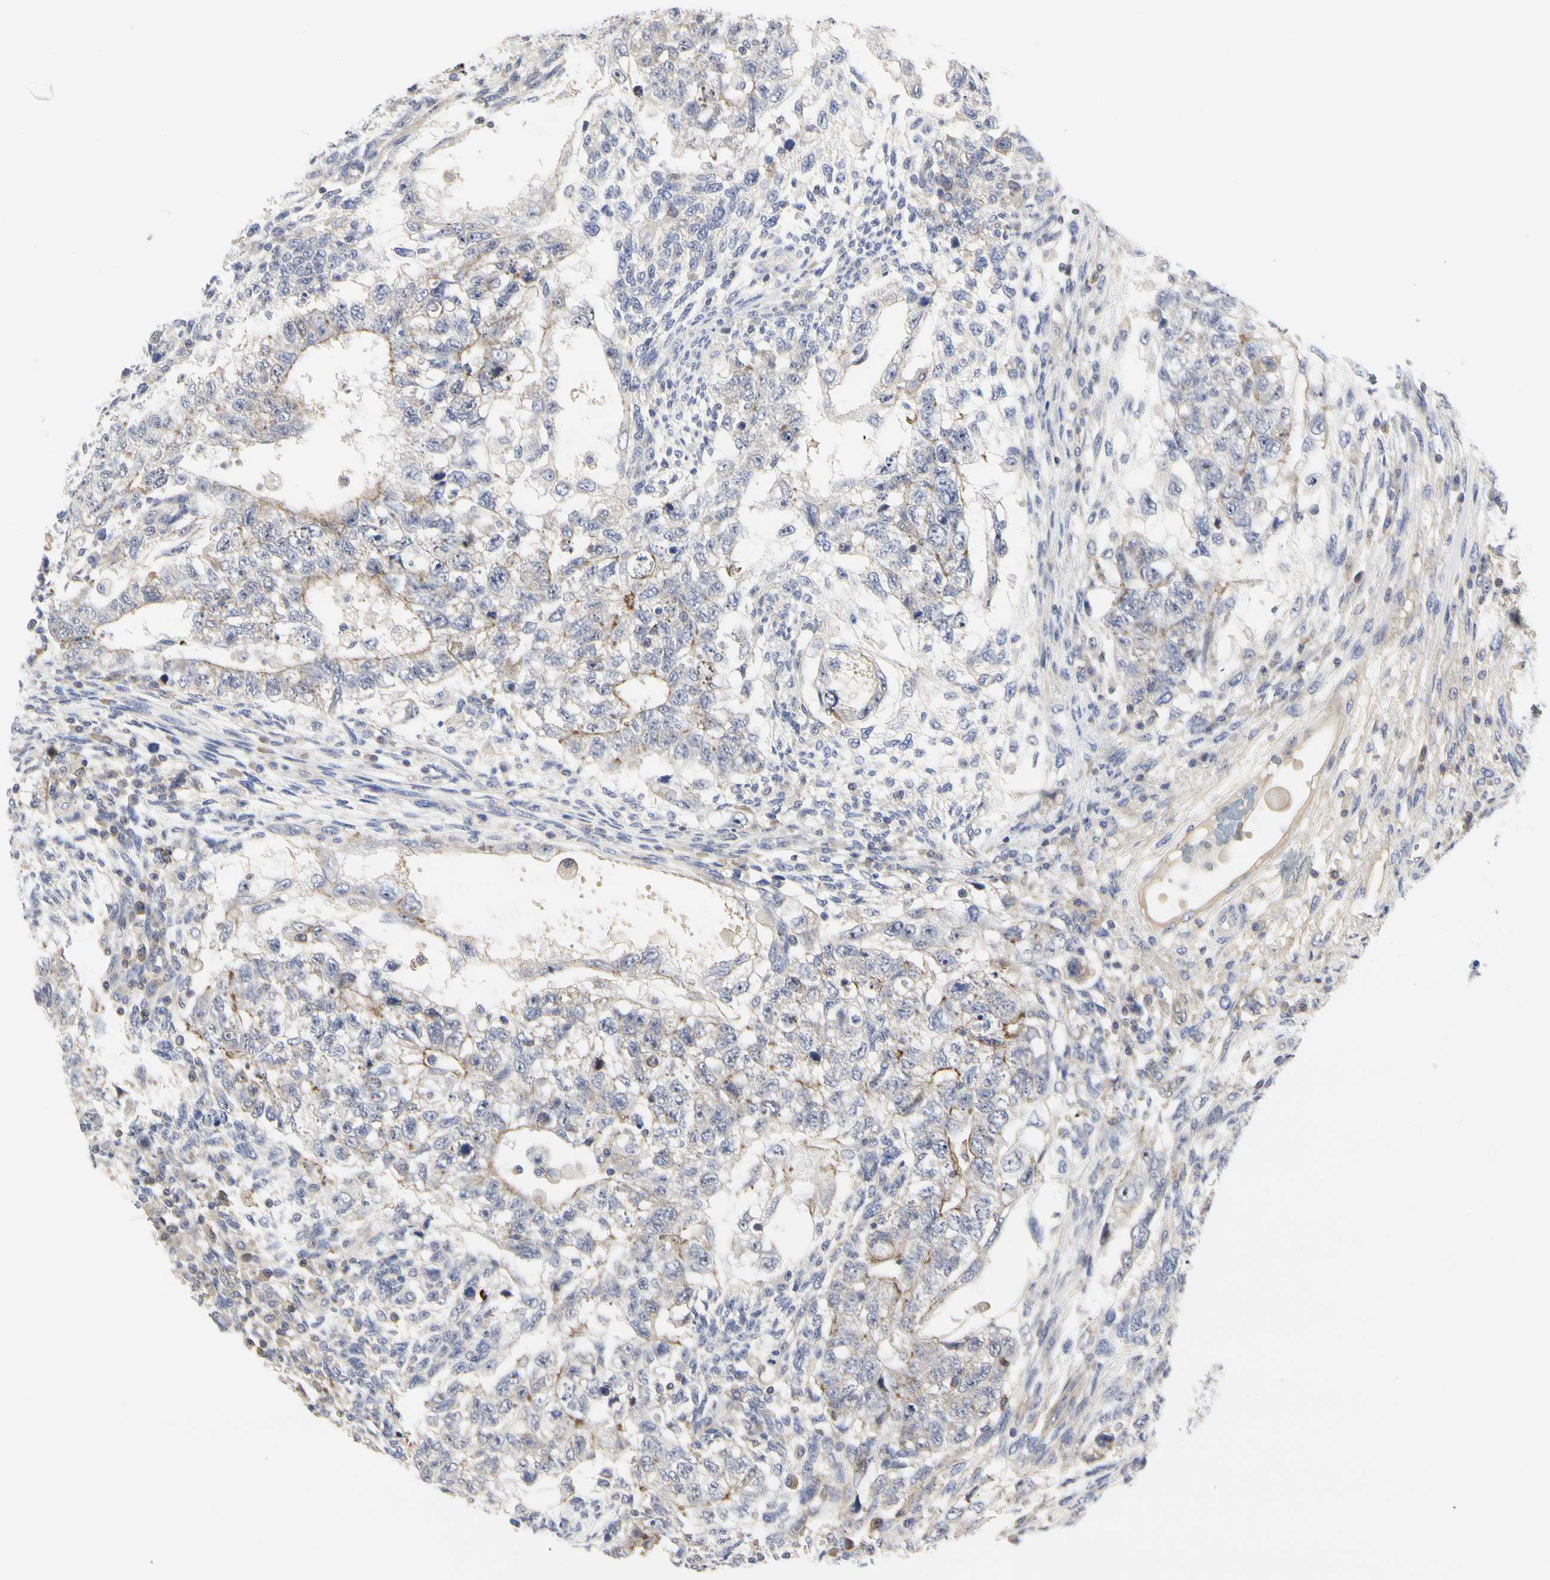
{"staining": {"intensity": "moderate", "quantity": "<25%", "location": "cytoplasmic/membranous"}, "tissue": "testis cancer", "cell_type": "Tumor cells", "image_type": "cancer", "snomed": [{"axis": "morphology", "description": "Normal tissue, NOS"}, {"axis": "morphology", "description": "Carcinoma, Embryonal, NOS"}, {"axis": "topography", "description": "Testis"}], "caption": "Immunohistochemistry of human testis embryonal carcinoma demonstrates low levels of moderate cytoplasmic/membranous positivity in approximately <25% of tumor cells.", "gene": "SHANK2", "patient": {"sex": "male", "age": 36}}